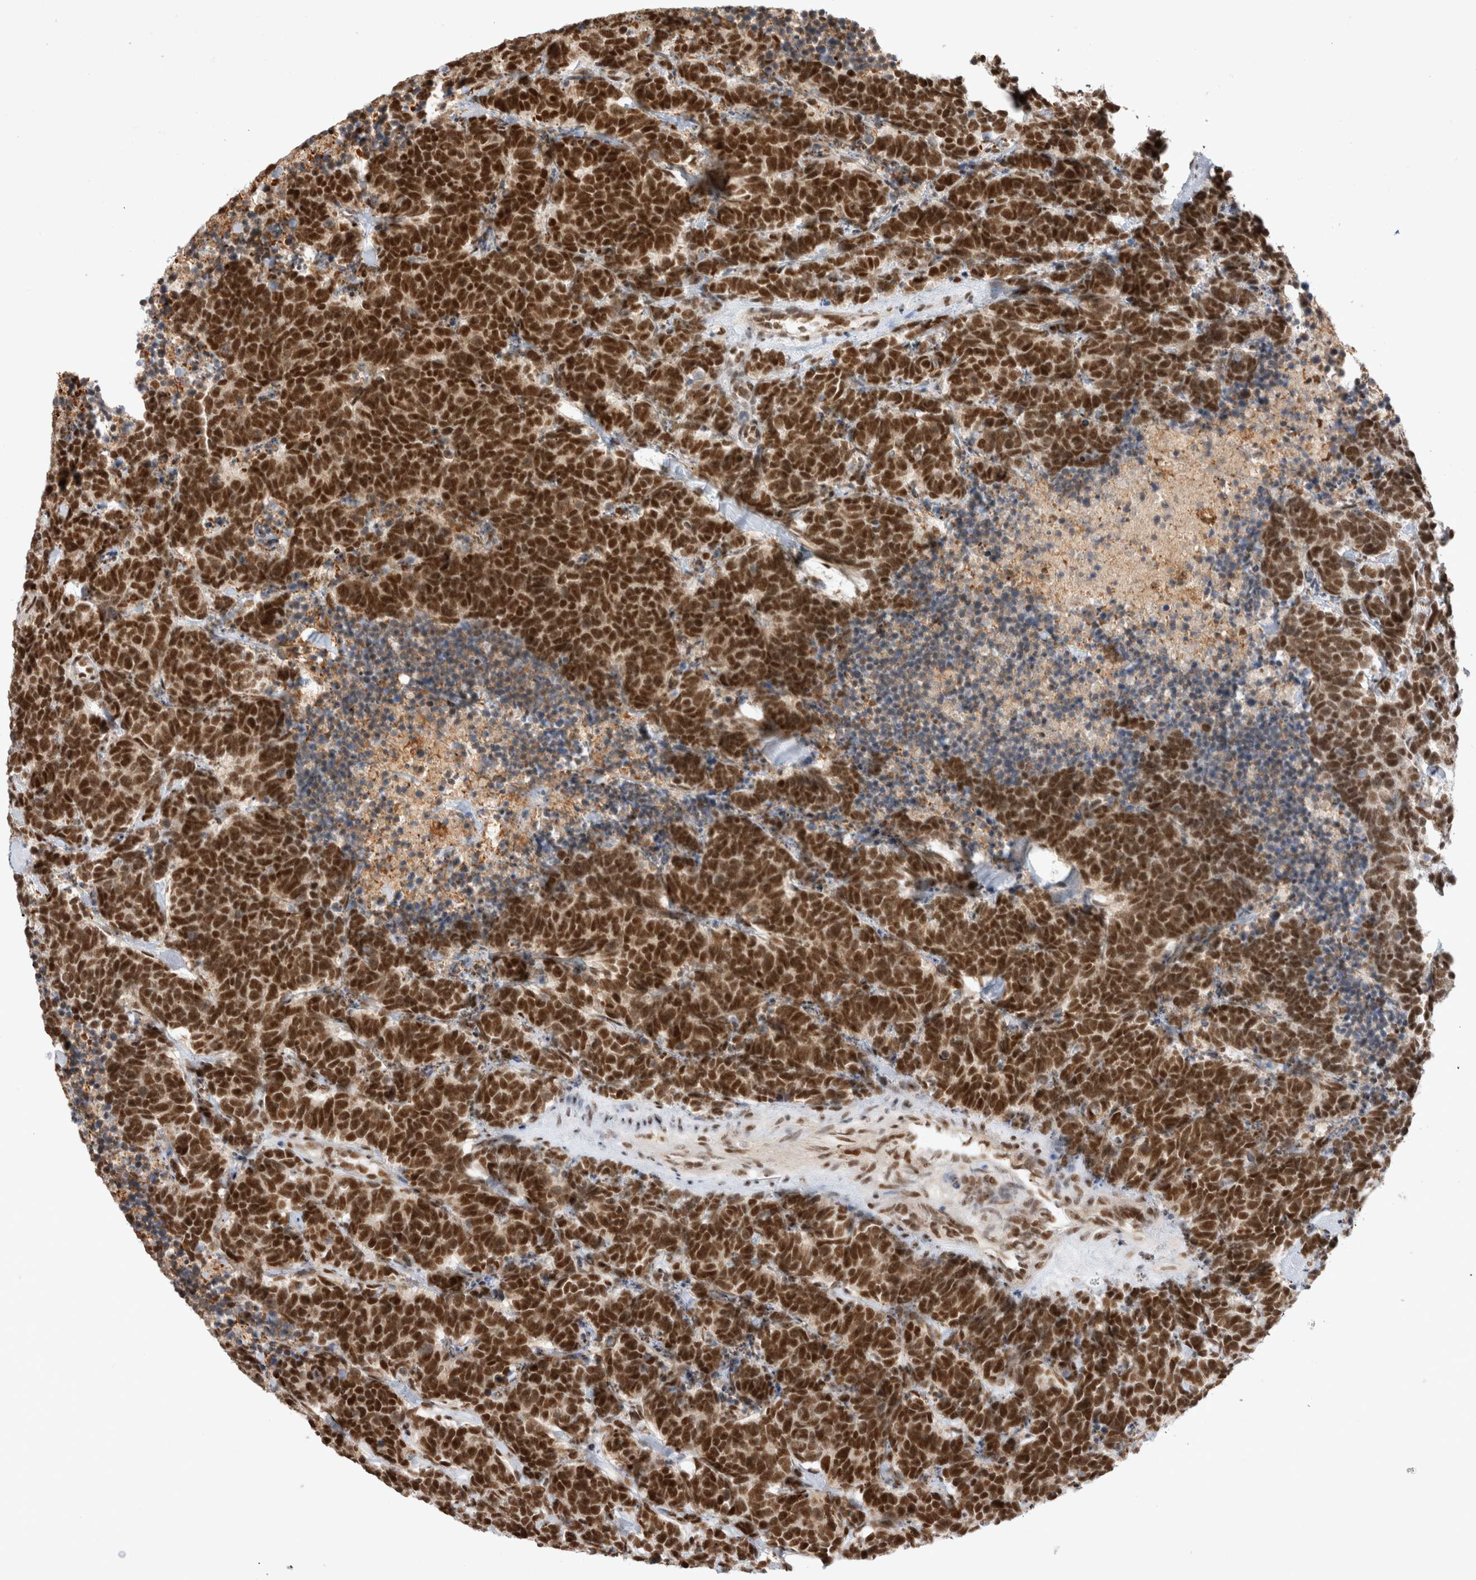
{"staining": {"intensity": "strong", "quantity": ">75%", "location": "nuclear"}, "tissue": "carcinoid", "cell_type": "Tumor cells", "image_type": "cancer", "snomed": [{"axis": "morphology", "description": "Carcinoma, NOS"}, {"axis": "morphology", "description": "Carcinoid, malignant, NOS"}, {"axis": "topography", "description": "Urinary bladder"}], "caption": "The micrograph demonstrates immunohistochemical staining of carcinoid (malignant). There is strong nuclear staining is present in approximately >75% of tumor cells.", "gene": "EYA2", "patient": {"sex": "male", "age": 57}}